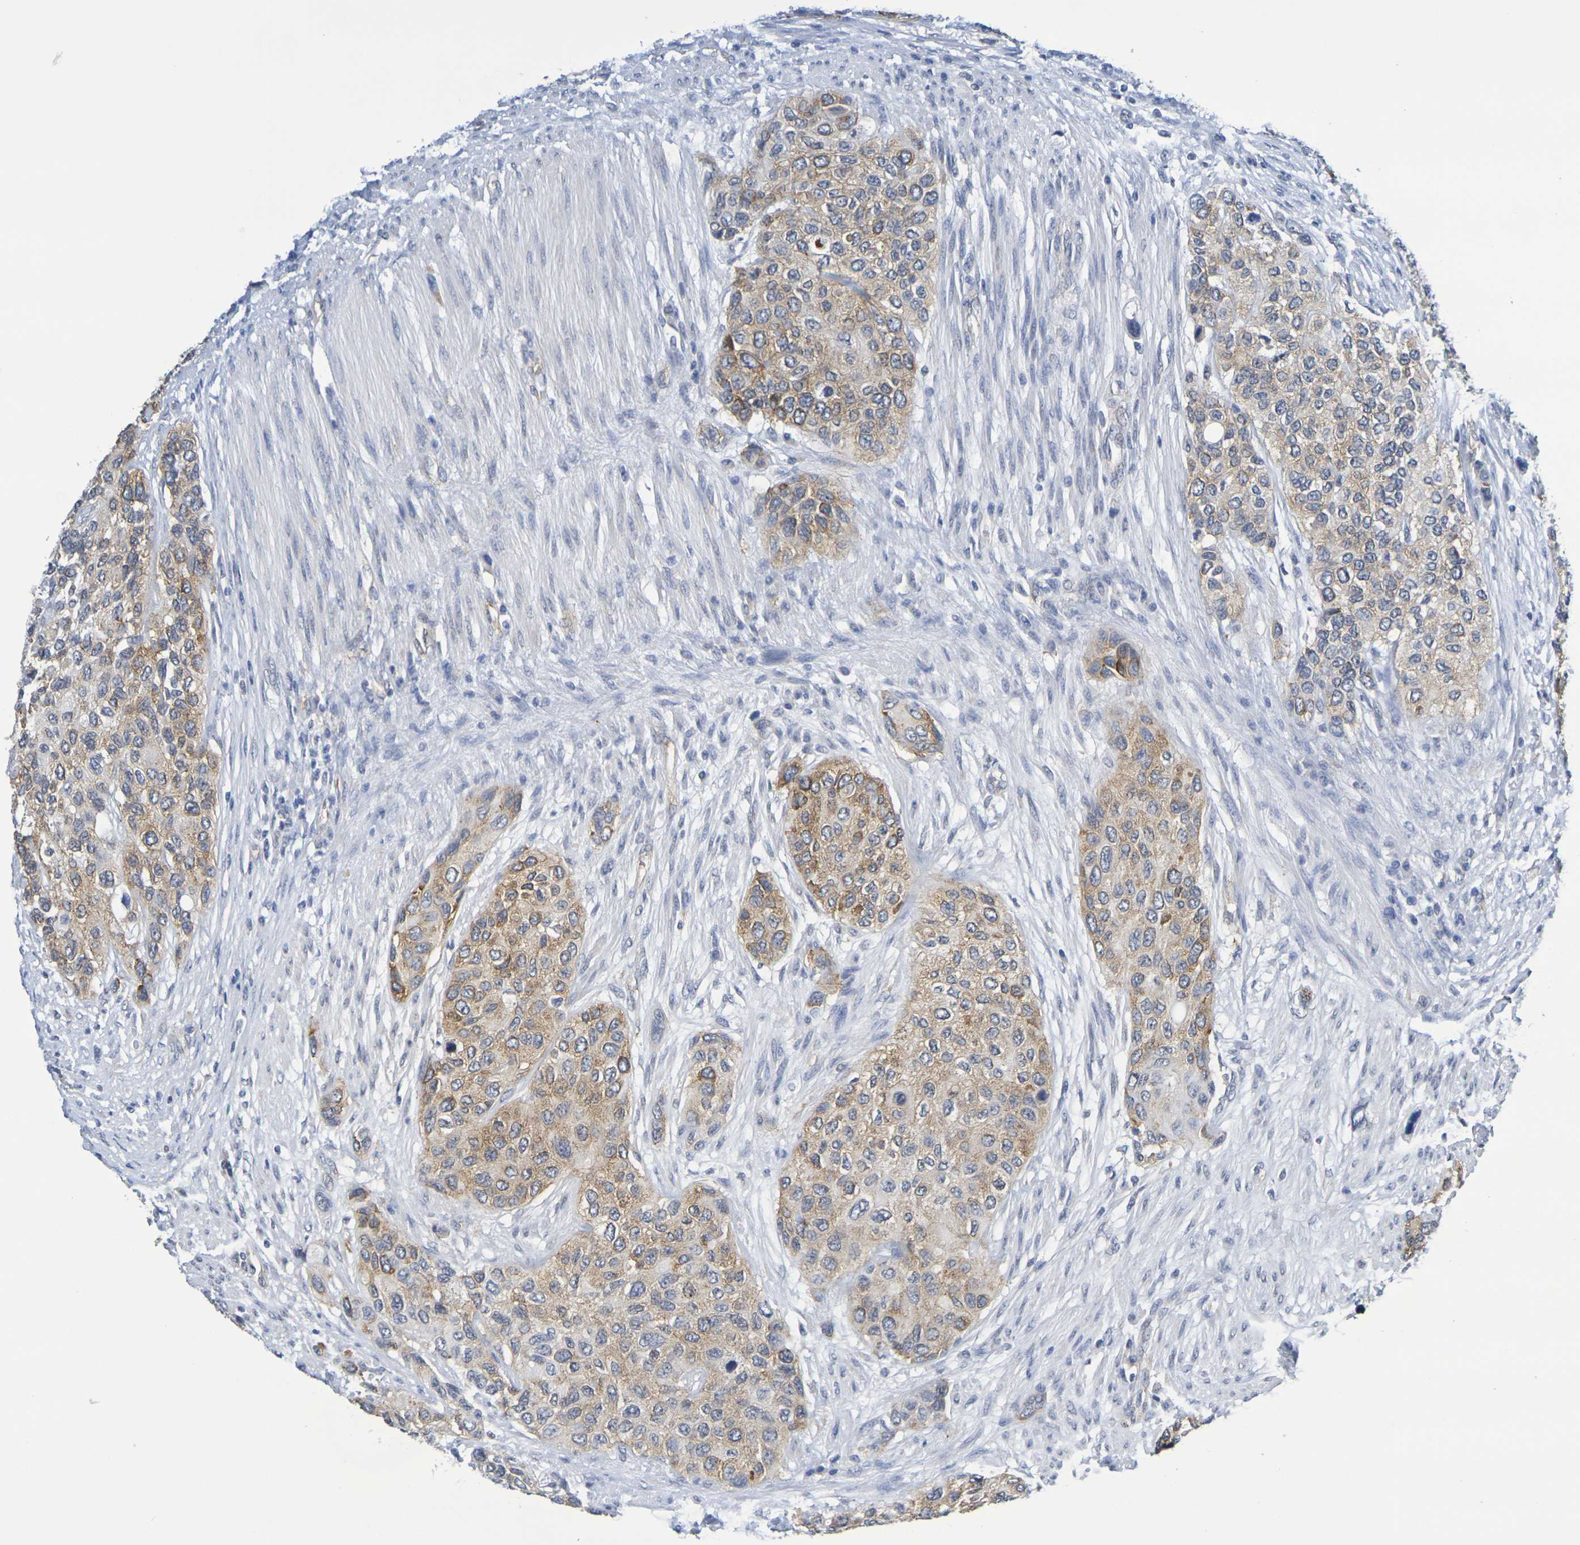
{"staining": {"intensity": "moderate", "quantity": ">75%", "location": "cytoplasmic/membranous"}, "tissue": "urothelial cancer", "cell_type": "Tumor cells", "image_type": "cancer", "snomed": [{"axis": "morphology", "description": "Urothelial carcinoma, High grade"}, {"axis": "topography", "description": "Urinary bladder"}], "caption": "Urothelial cancer stained with immunohistochemistry displays moderate cytoplasmic/membranous staining in about >75% of tumor cells. The protein is stained brown, and the nuclei are stained in blue (DAB IHC with brightfield microscopy, high magnification).", "gene": "CHRNB1", "patient": {"sex": "female", "age": 56}}